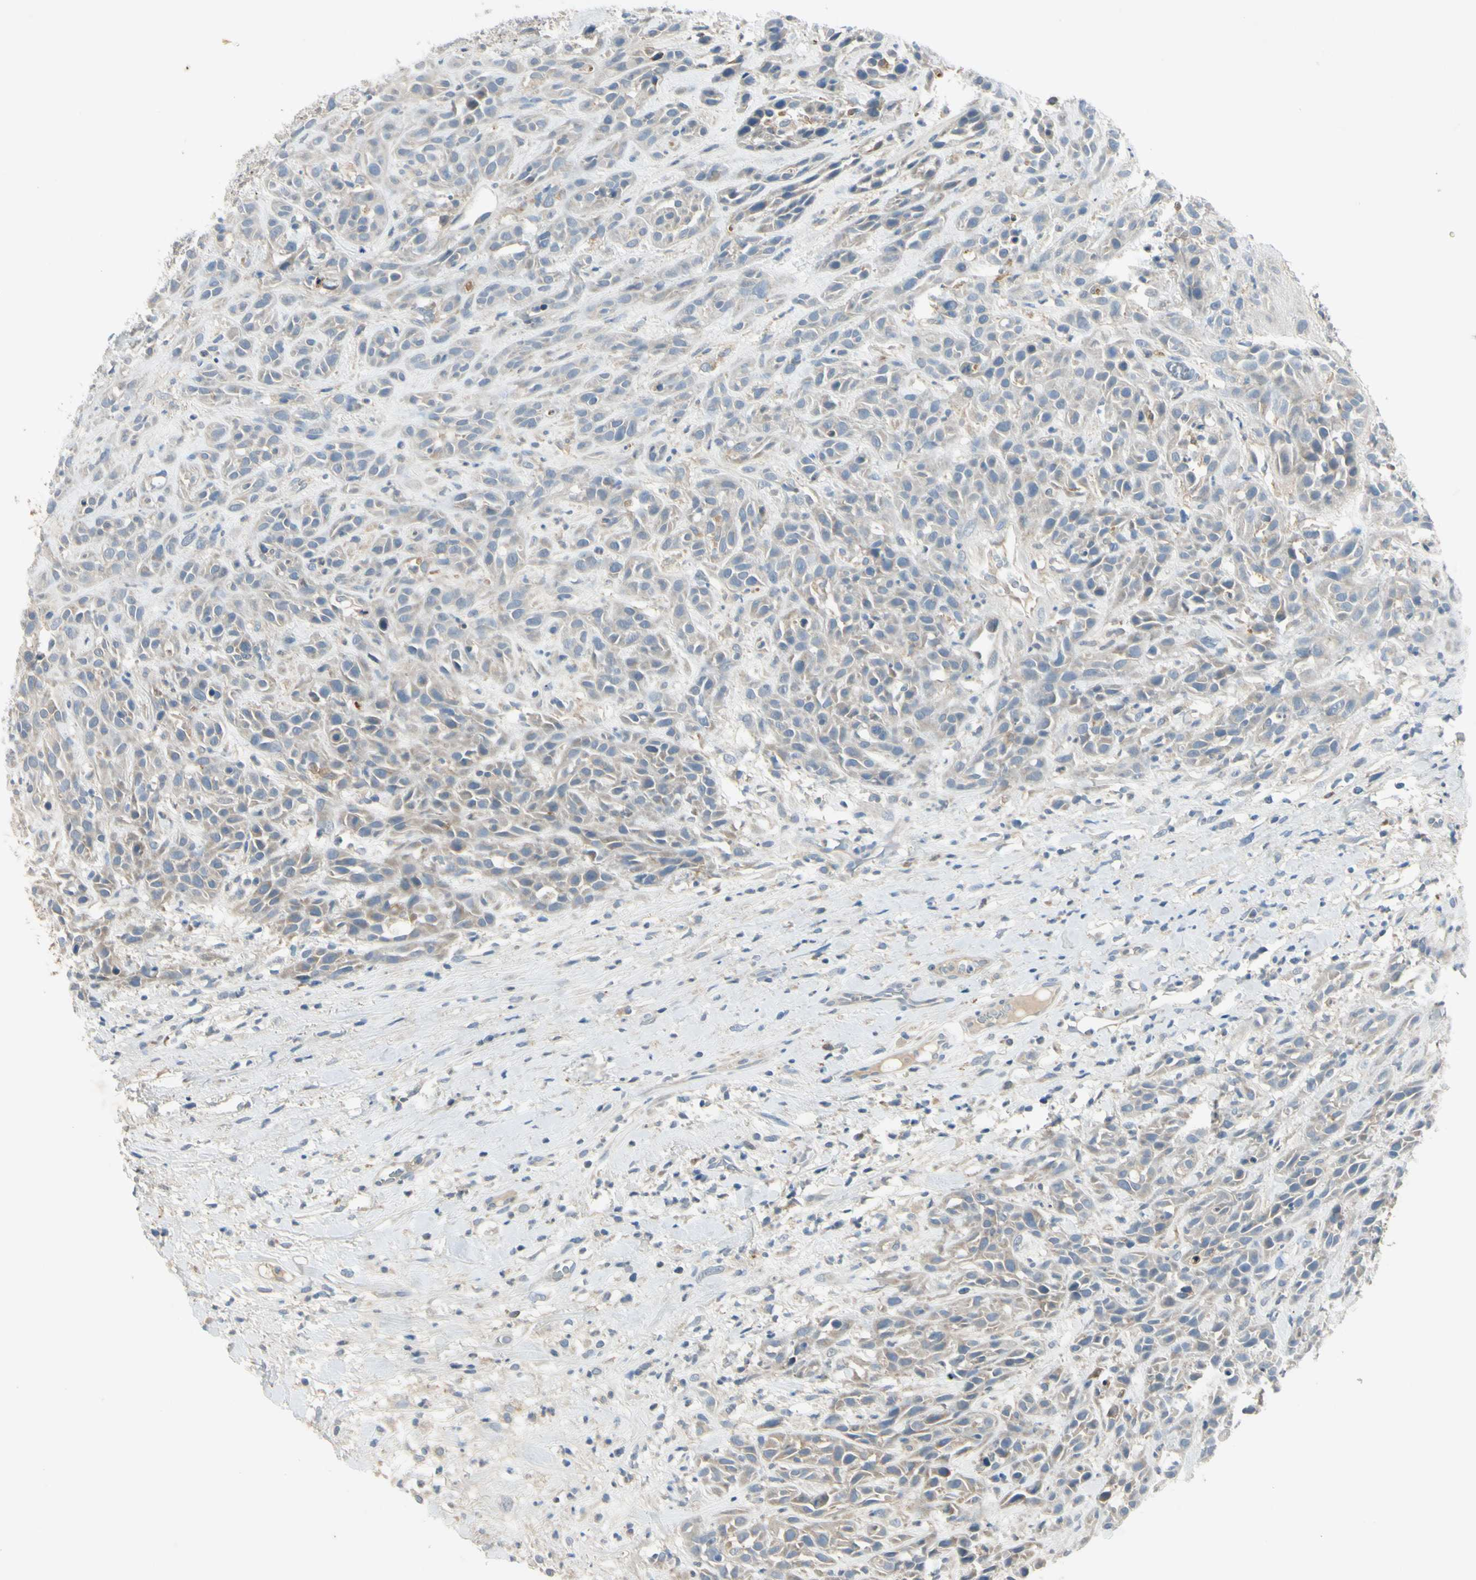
{"staining": {"intensity": "negative", "quantity": "none", "location": "none"}, "tissue": "head and neck cancer", "cell_type": "Tumor cells", "image_type": "cancer", "snomed": [{"axis": "morphology", "description": "Normal tissue, NOS"}, {"axis": "morphology", "description": "Squamous cell carcinoma, NOS"}, {"axis": "topography", "description": "Cartilage tissue"}, {"axis": "topography", "description": "Head-Neck"}], "caption": "A micrograph of head and neck squamous cell carcinoma stained for a protein exhibits no brown staining in tumor cells.", "gene": "AATK", "patient": {"sex": "male", "age": 62}}